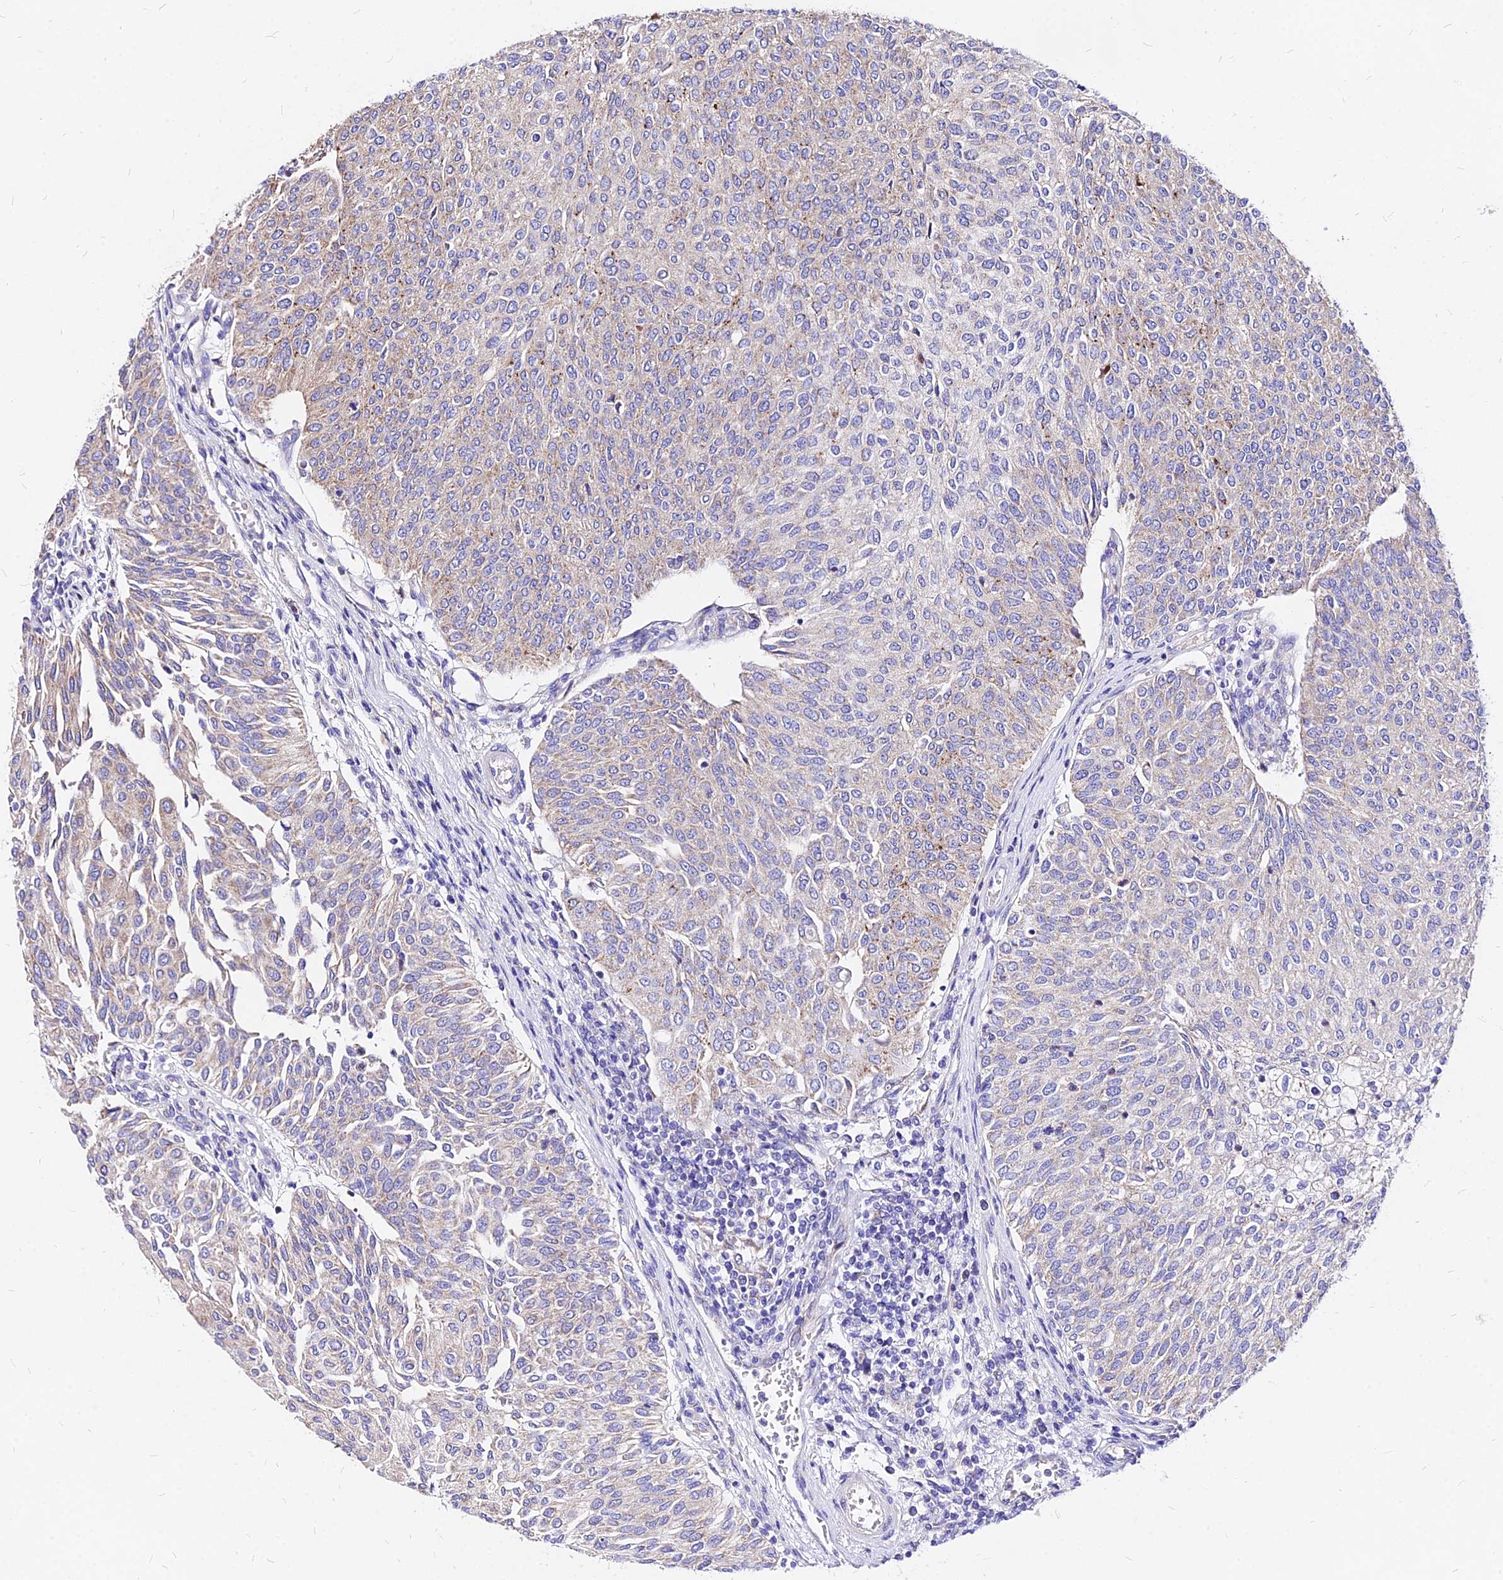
{"staining": {"intensity": "weak", "quantity": "25%-75%", "location": "cytoplasmic/membranous"}, "tissue": "urothelial cancer", "cell_type": "Tumor cells", "image_type": "cancer", "snomed": [{"axis": "morphology", "description": "Urothelial carcinoma, High grade"}, {"axis": "topography", "description": "Urinary bladder"}], "caption": "Immunohistochemistry micrograph of urothelial cancer stained for a protein (brown), which reveals low levels of weak cytoplasmic/membranous positivity in about 25%-75% of tumor cells.", "gene": "MRPL3", "patient": {"sex": "female", "age": 79}}